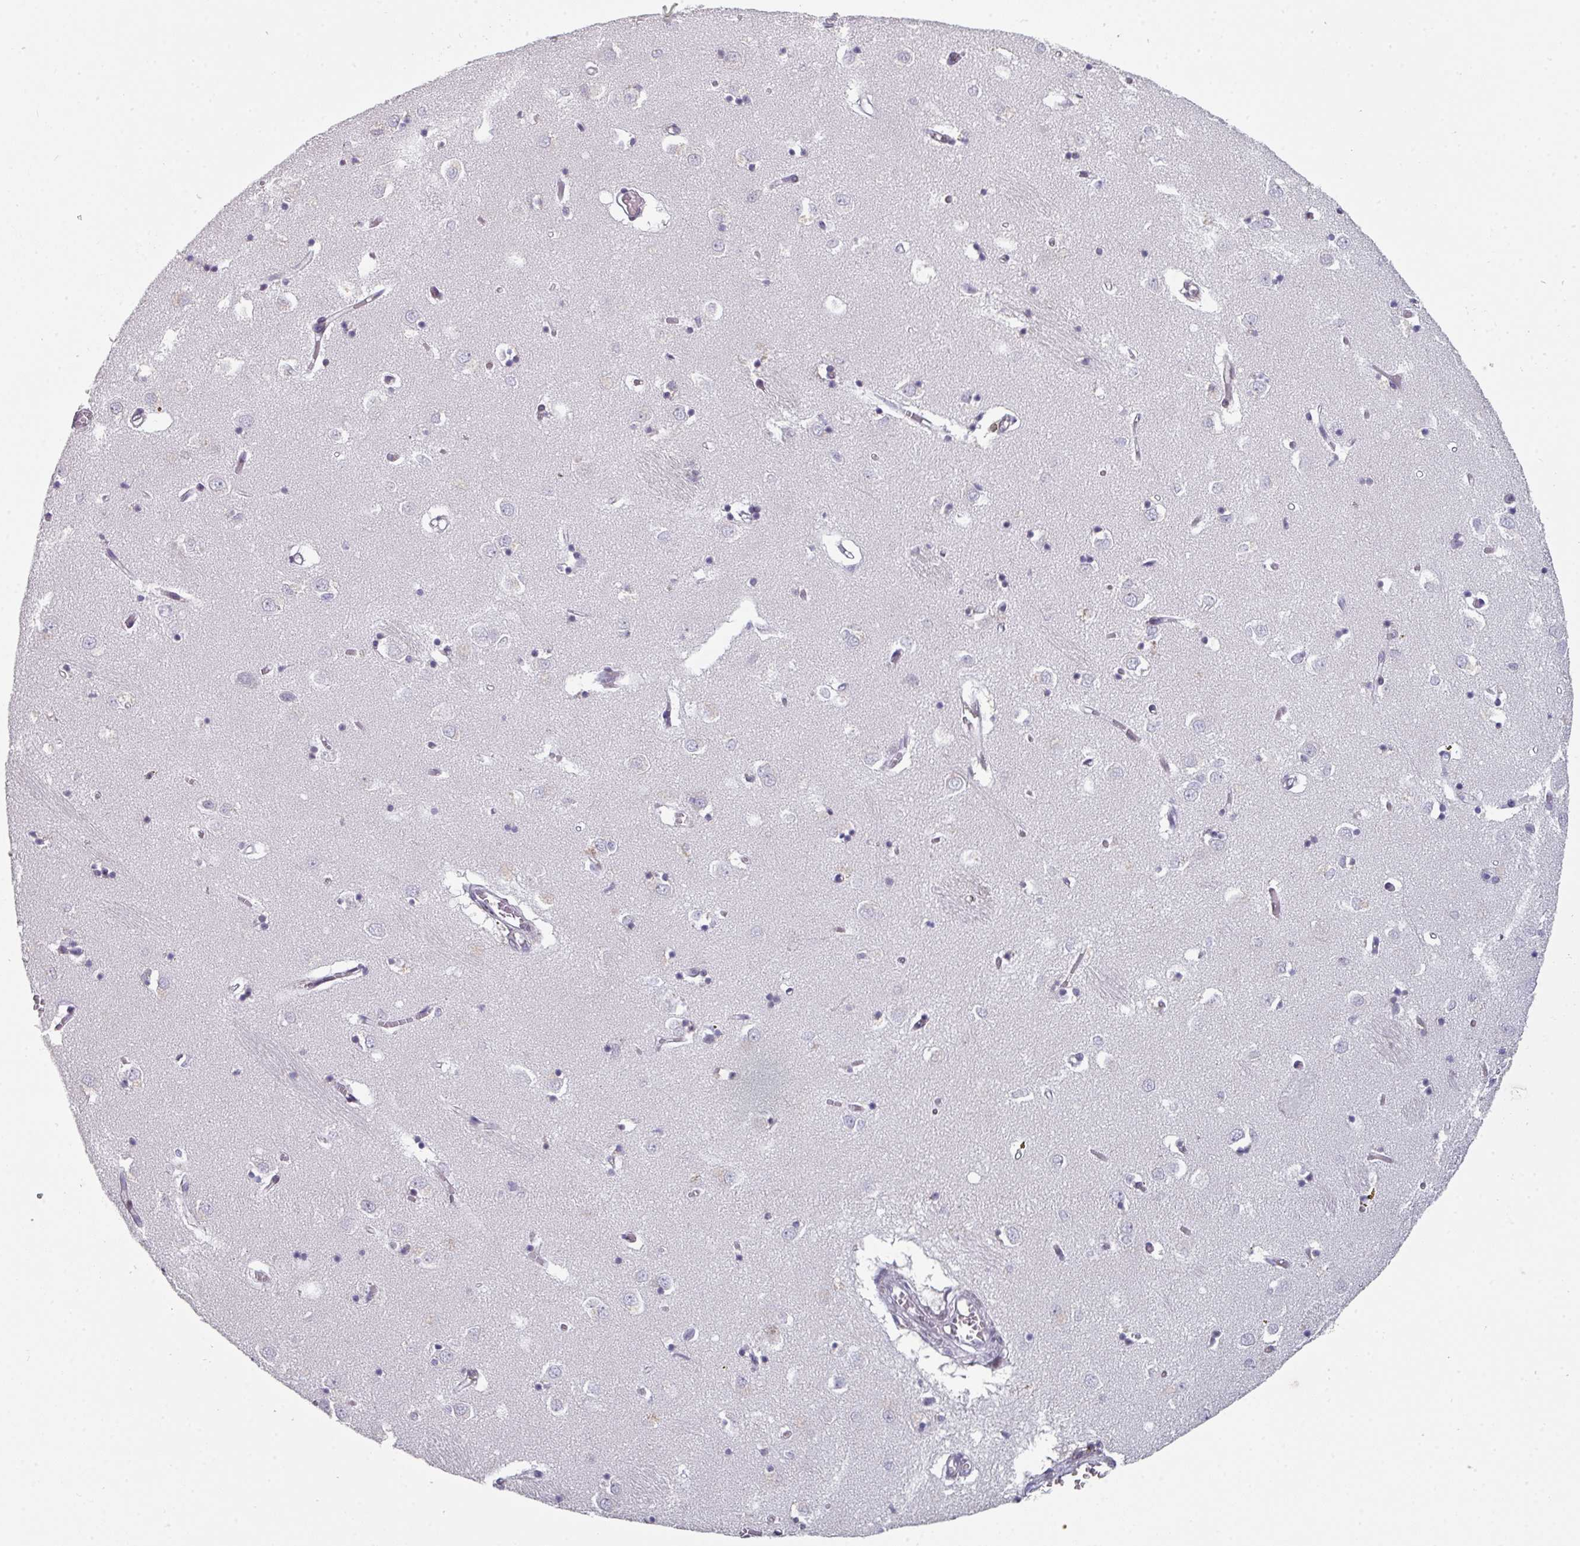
{"staining": {"intensity": "weak", "quantity": "<25%", "location": "nuclear"}, "tissue": "caudate", "cell_type": "Glial cells", "image_type": "normal", "snomed": [{"axis": "morphology", "description": "Normal tissue, NOS"}, {"axis": "topography", "description": "Lateral ventricle wall"}], "caption": "Immunohistochemistry (IHC) micrograph of benign caudate: caudate stained with DAB (3,3'-diaminobenzidine) displays no significant protein expression in glial cells. (Stains: DAB (3,3'-diaminobenzidine) IHC with hematoxylin counter stain, Microscopy: brightfield microscopy at high magnification).", "gene": "RASAL3", "patient": {"sex": "male", "age": 70}}